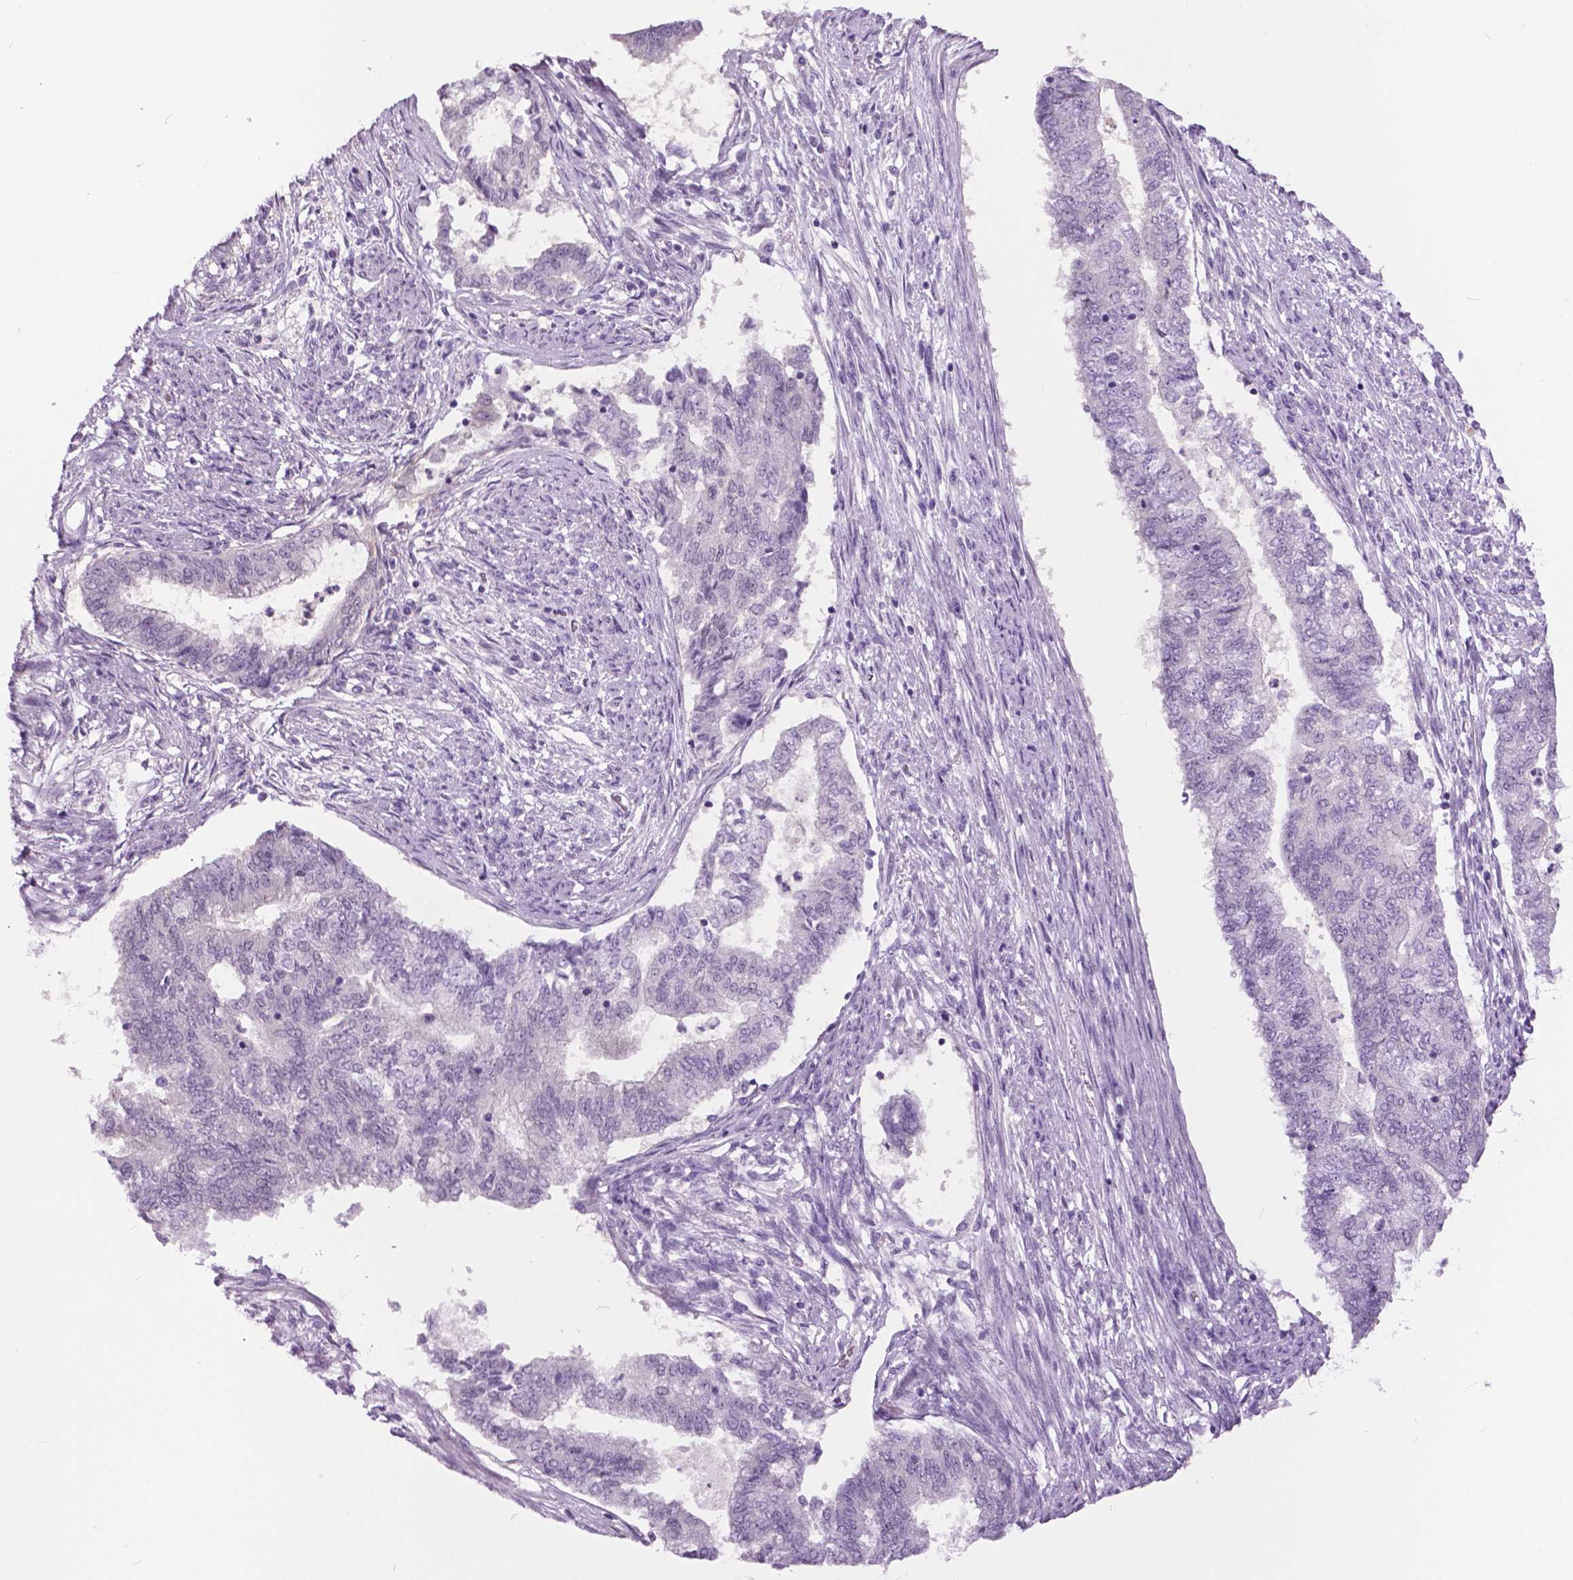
{"staining": {"intensity": "negative", "quantity": "none", "location": "none"}, "tissue": "endometrial cancer", "cell_type": "Tumor cells", "image_type": "cancer", "snomed": [{"axis": "morphology", "description": "Adenocarcinoma, NOS"}, {"axis": "topography", "description": "Endometrium"}], "caption": "This is an IHC image of endometrial adenocarcinoma. There is no expression in tumor cells.", "gene": "TP53TG5", "patient": {"sex": "female", "age": 65}}